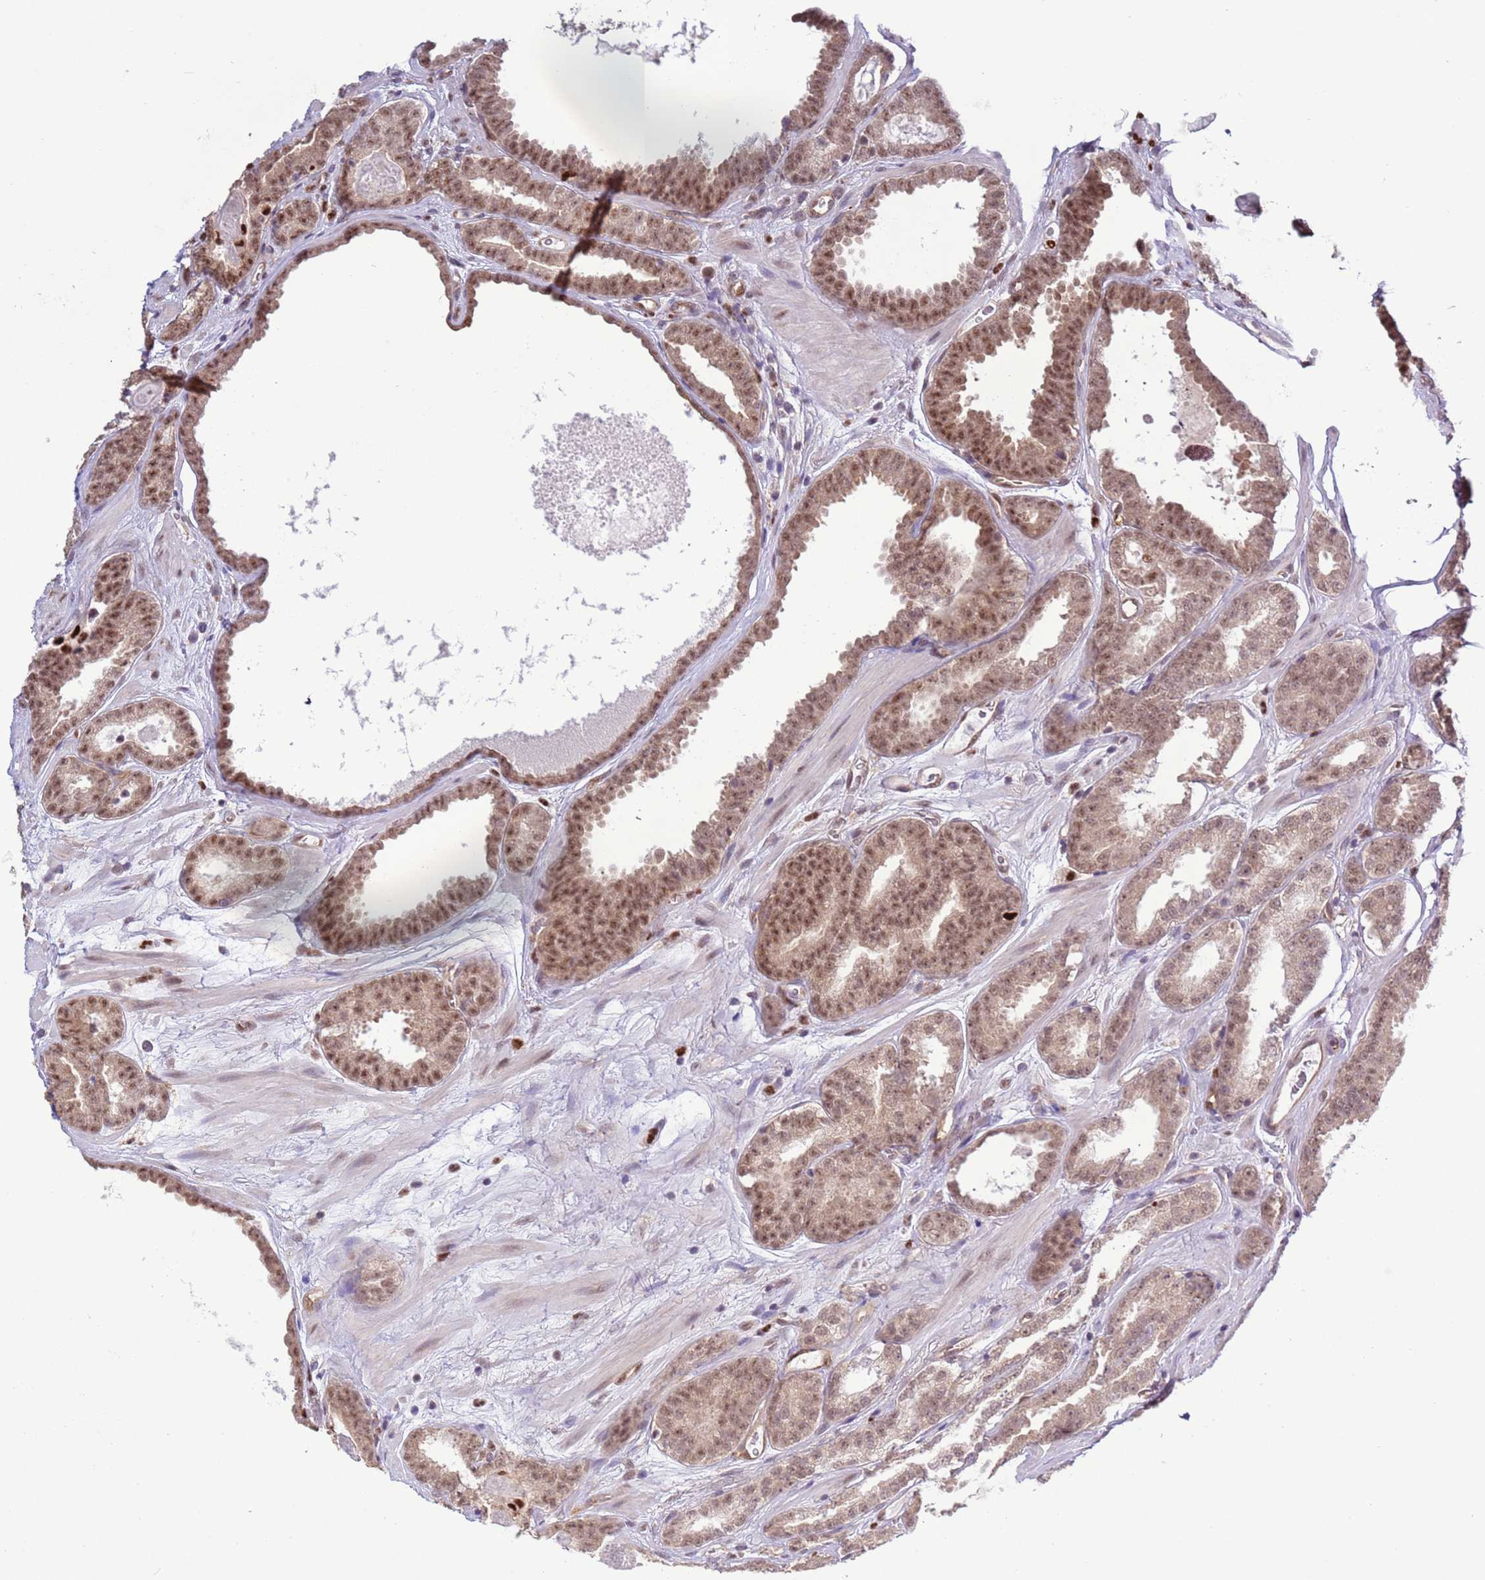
{"staining": {"intensity": "moderate", "quantity": "25%-75%", "location": "cytoplasmic/membranous,nuclear"}, "tissue": "prostate cancer", "cell_type": "Tumor cells", "image_type": "cancer", "snomed": [{"axis": "morphology", "description": "Adenocarcinoma, High grade"}, {"axis": "topography", "description": "Prostate"}], "caption": "Brown immunohistochemical staining in human prostate cancer displays moderate cytoplasmic/membranous and nuclear expression in about 25%-75% of tumor cells. (IHC, brightfield microscopy, high magnification).", "gene": "PRPF6", "patient": {"sex": "male", "age": 72}}